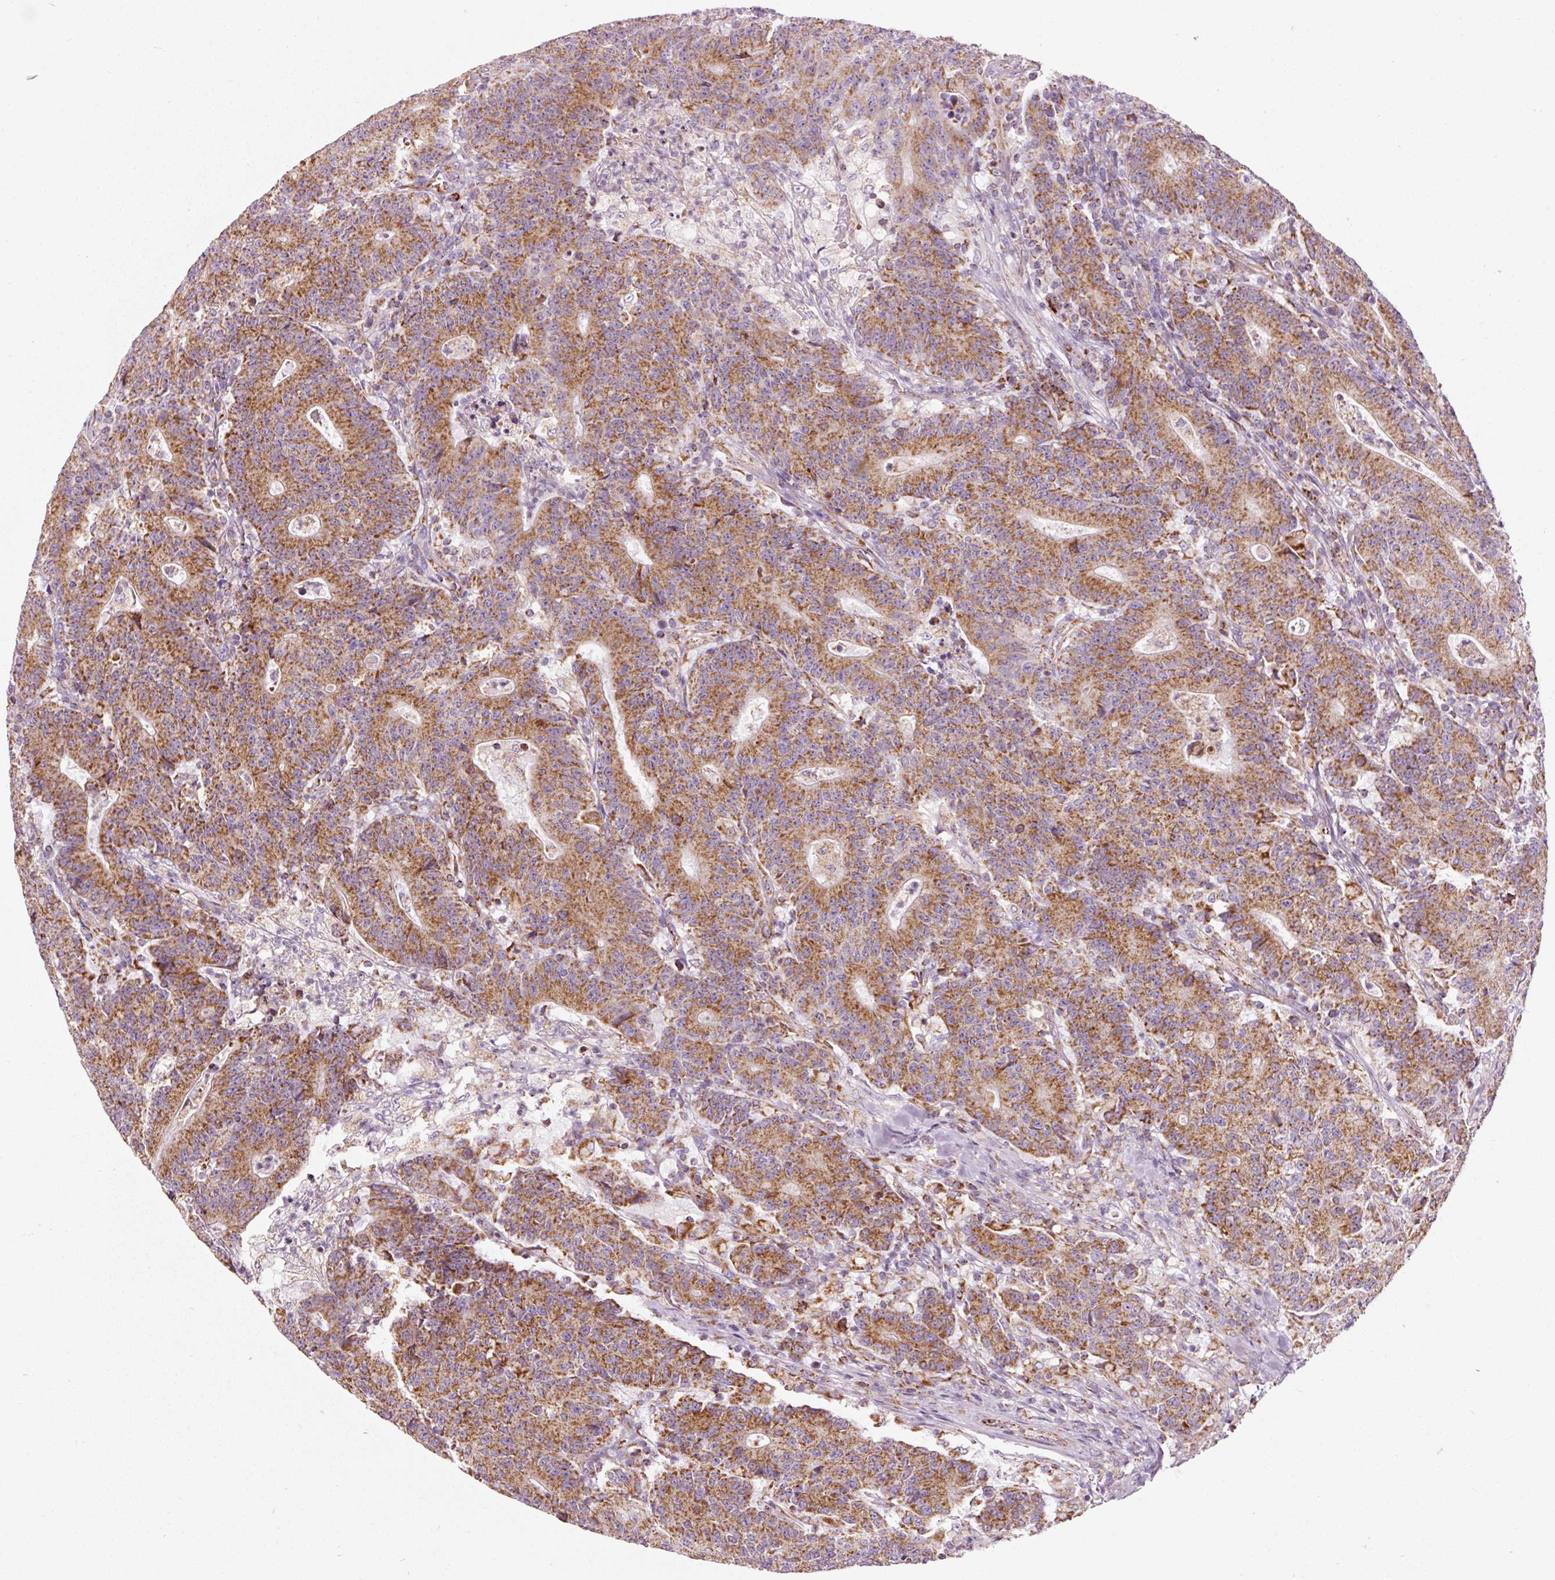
{"staining": {"intensity": "strong", "quantity": ">75%", "location": "cytoplasmic/membranous"}, "tissue": "colorectal cancer", "cell_type": "Tumor cells", "image_type": "cancer", "snomed": [{"axis": "morphology", "description": "Adenocarcinoma, NOS"}, {"axis": "topography", "description": "Colon"}], "caption": "Strong cytoplasmic/membranous expression for a protein is identified in approximately >75% of tumor cells of colorectal adenocarcinoma using immunohistochemistry.", "gene": "NDUFB4", "patient": {"sex": "female", "age": 75}}